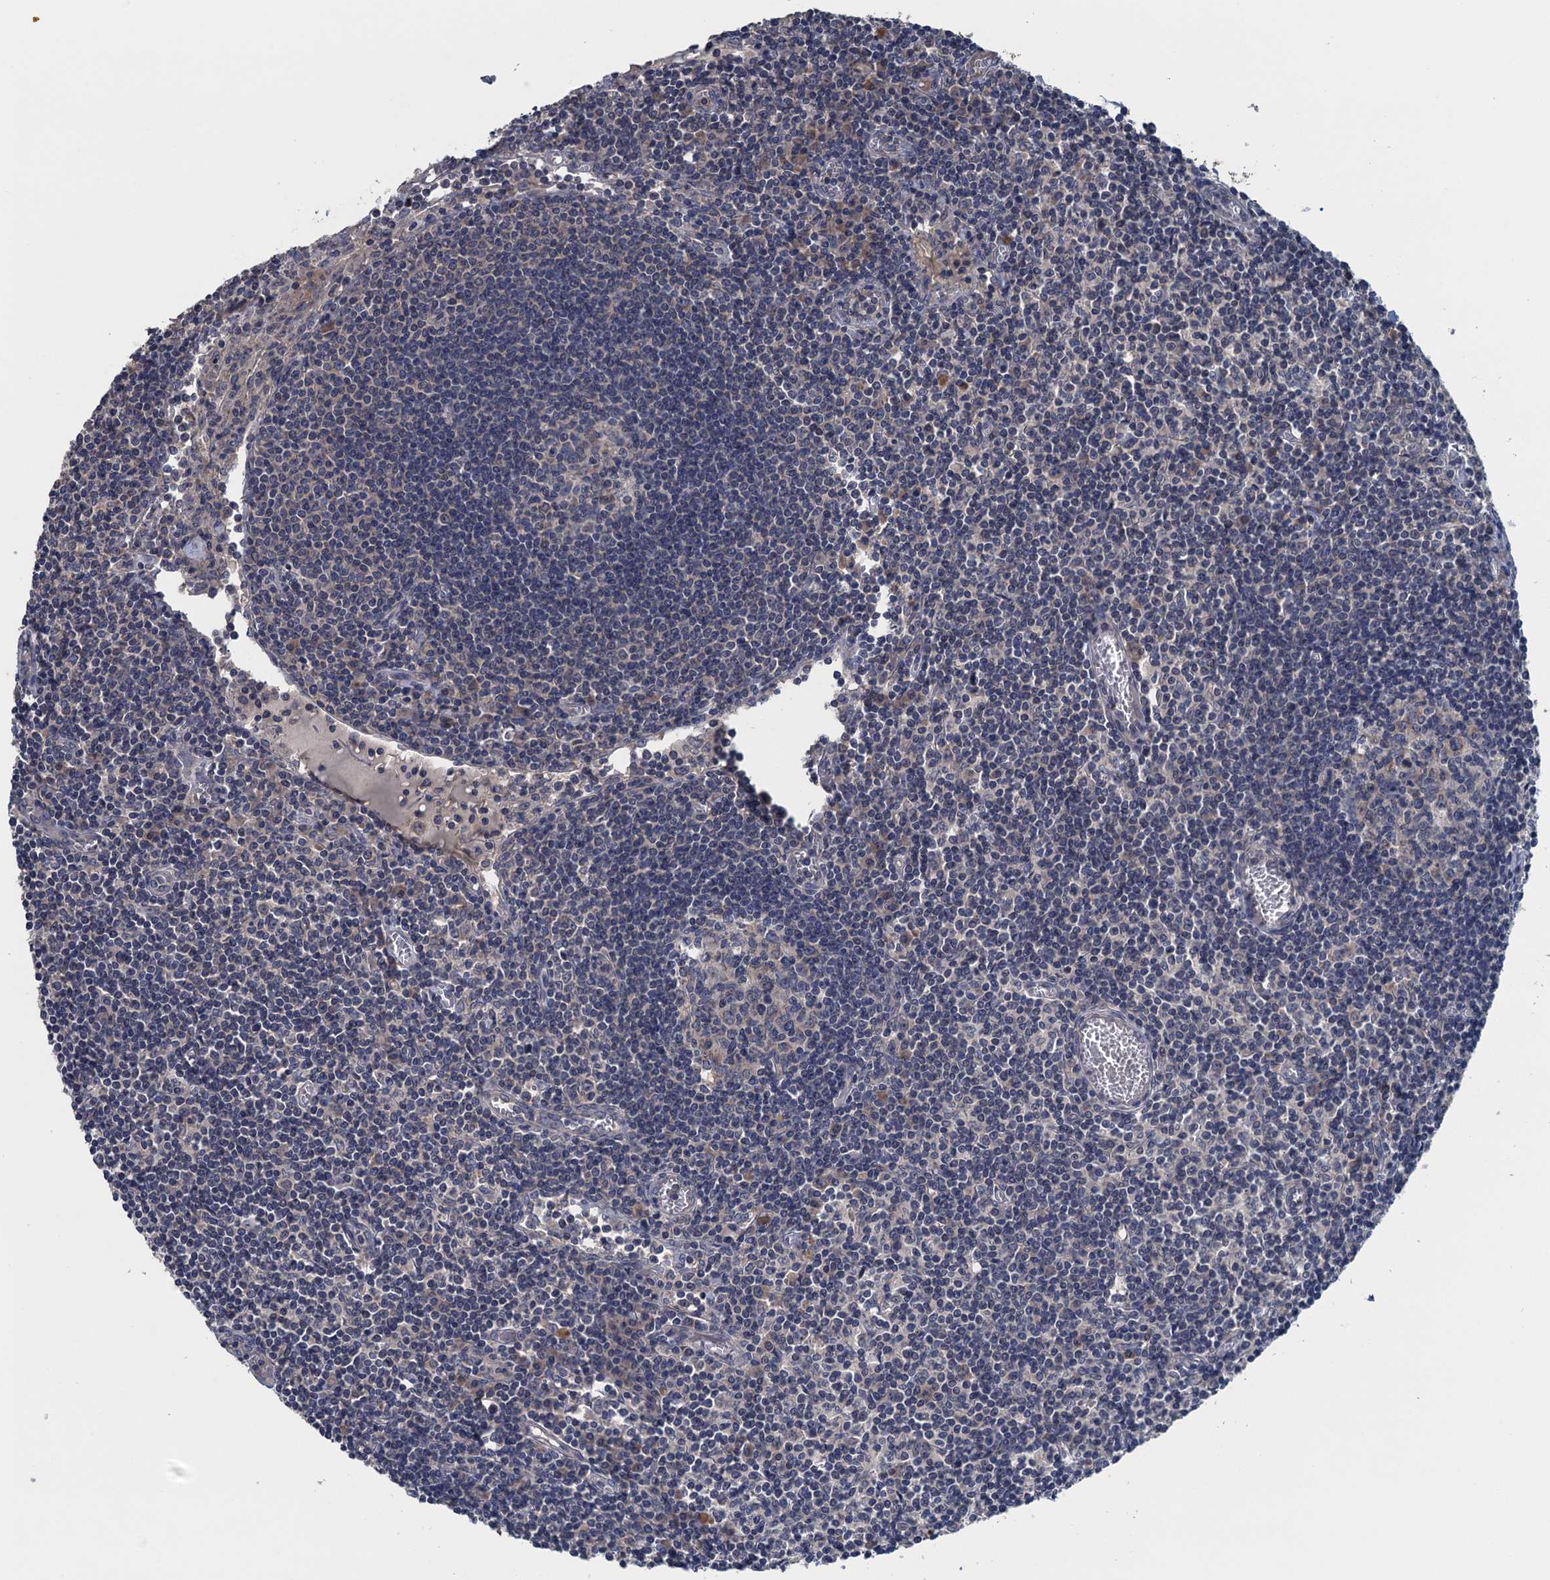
{"staining": {"intensity": "negative", "quantity": "none", "location": "none"}, "tissue": "lymph node", "cell_type": "Germinal center cells", "image_type": "normal", "snomed": [{"axis": "morphology", "description": "Normal tissue, NOS"}, {"axis": "topography", "description": "Lymph node"}], "caption": "The micrograph shows no significant expression in germinal center cells of lymph node.", "gene": "CTU2", "patient": {"sex": "female", "age": 55}}